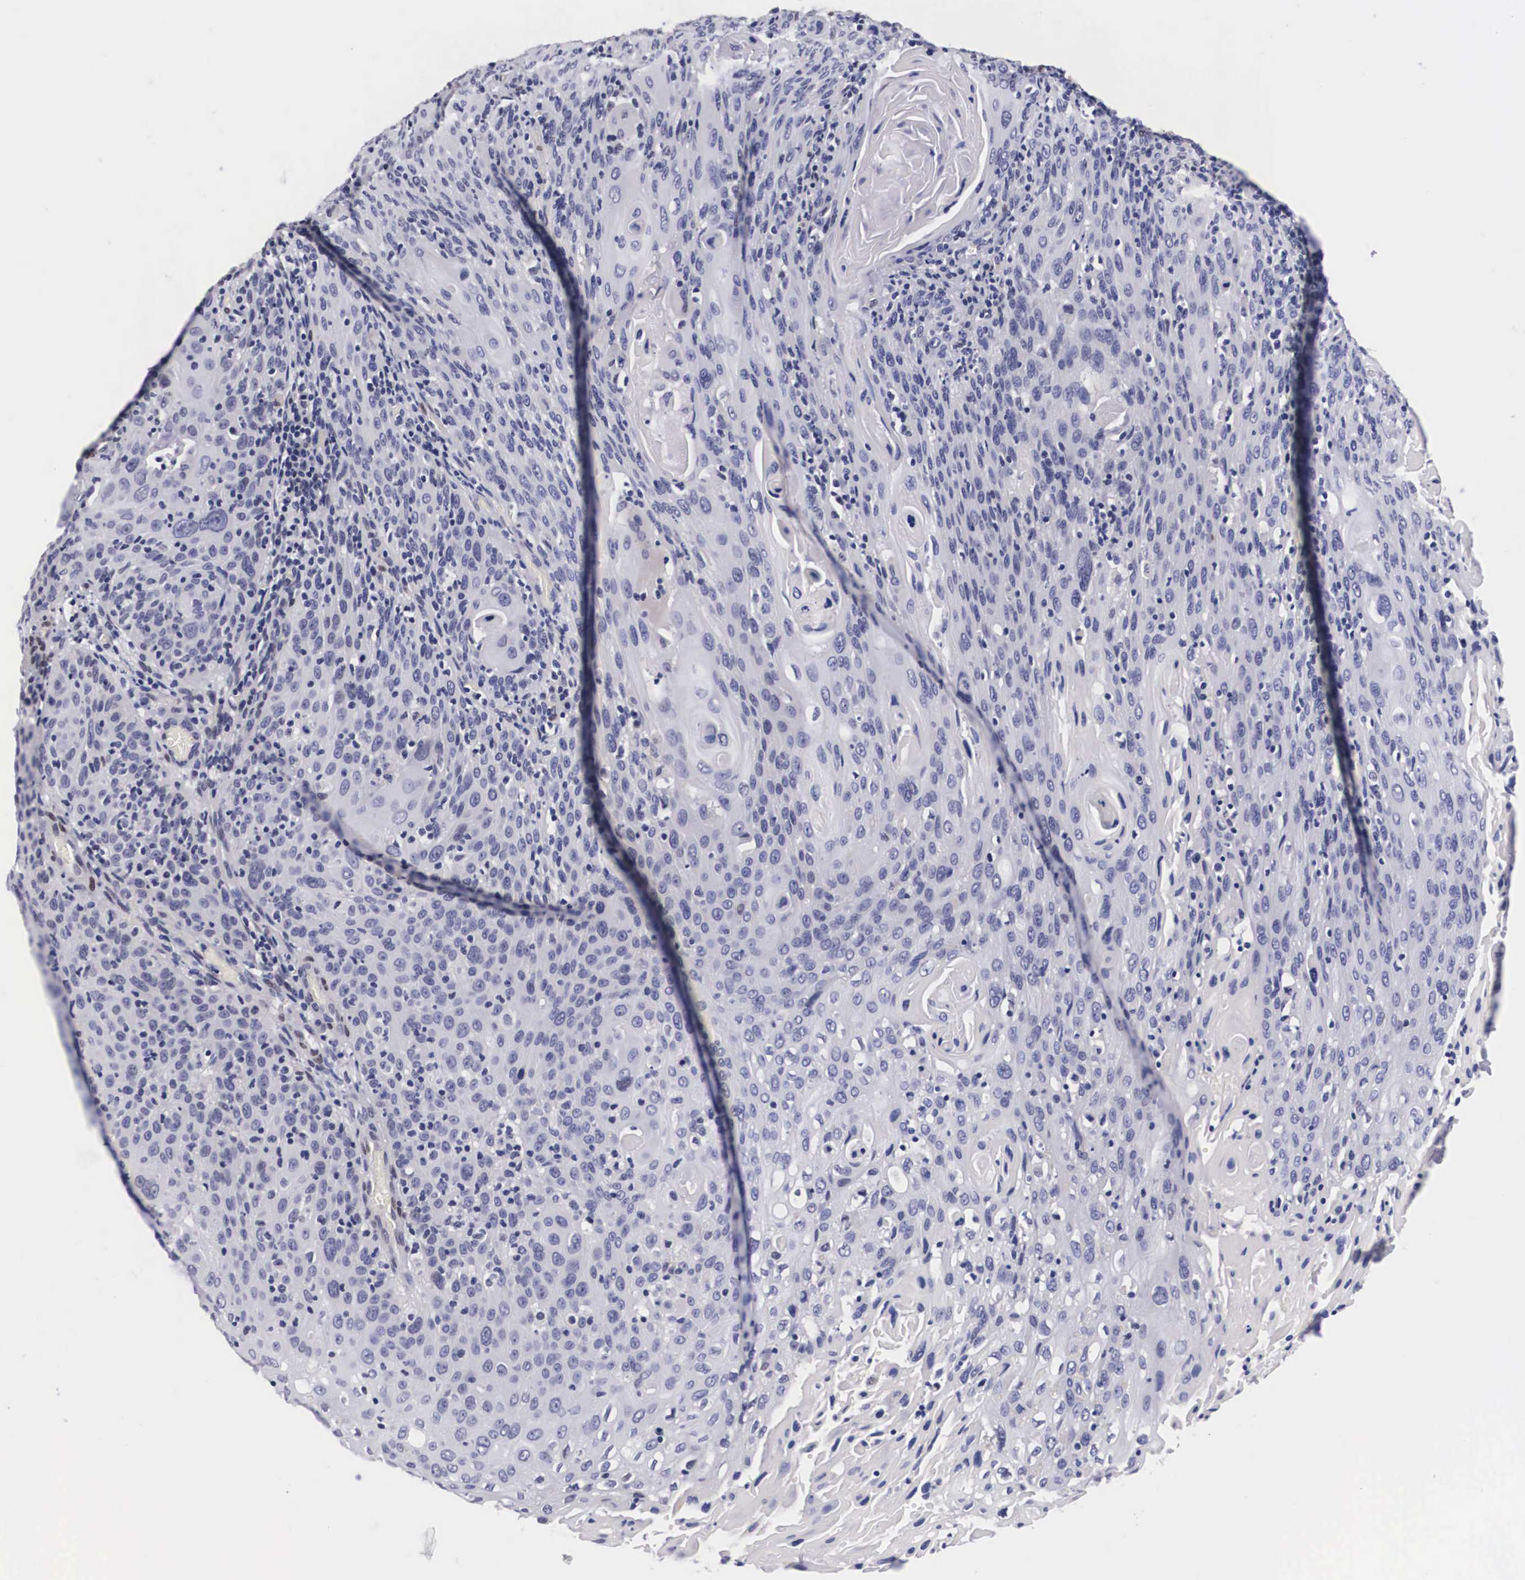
{"staining": {"intensity": "negative", "quantity": "none", "location": "none"}, "tissue": "cervical cancer", "cell_type": "Tumor cells", "image_type": "cancer", "snomed": [{"axis": "morphology", "description": "Squamous cell carcinoma, NOS"}, {"axis": "topography", "description": "Cervix"}], "caption": "This is a image of immunohistochemistry (IHC) staining of cervical cancer, which shows no staining in tumor cells.", "gene": "KHDRBS3", "patient": {"sex": "female", "age": 54}}